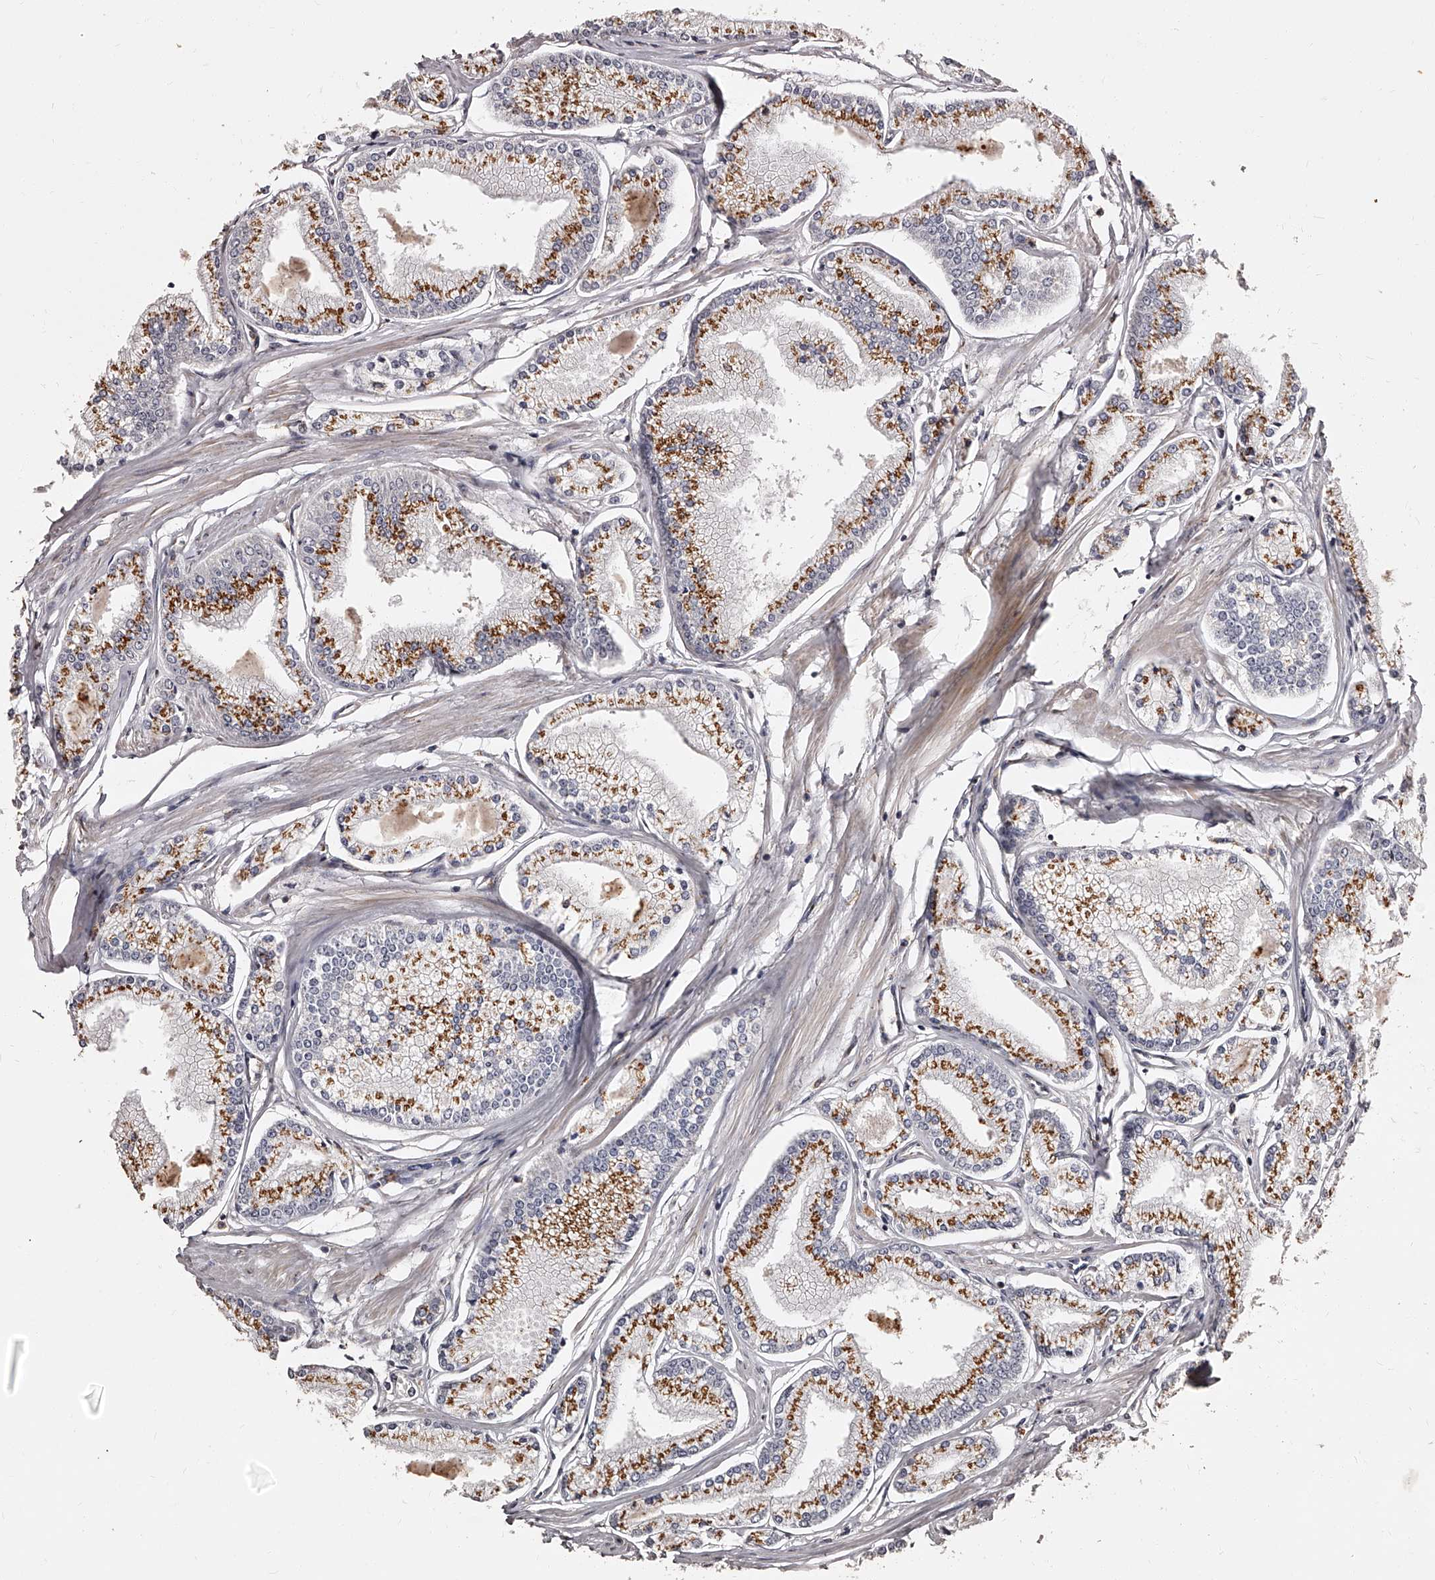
{"staining": {"intensity": "strong", "quantity": ">75%", "location": "cytoplasmic/membranous"}, "tissue": "prostate cancer", "cell_type": "Tumor cells", "image_type": "cancer", "snomed": [{"axis": "morphology", "description": "Adenocarcinoma, Low grade"}, {"axis": "topography", "description": "Prostate"}], "caption": "Immunohistochemistry histopathology image of neoplastic tissue: prostate low-grade adenocarcinoma stained using immunohistochemistry (IHC) shows high levels of strong protein expression localized specifically in the cytoplasmic/membranous of tumor cells, appearing as a cytoplasmic/membranous brown color.", "gene": "RSC1A1", "patient": {"sex": "male", "age": 52}}